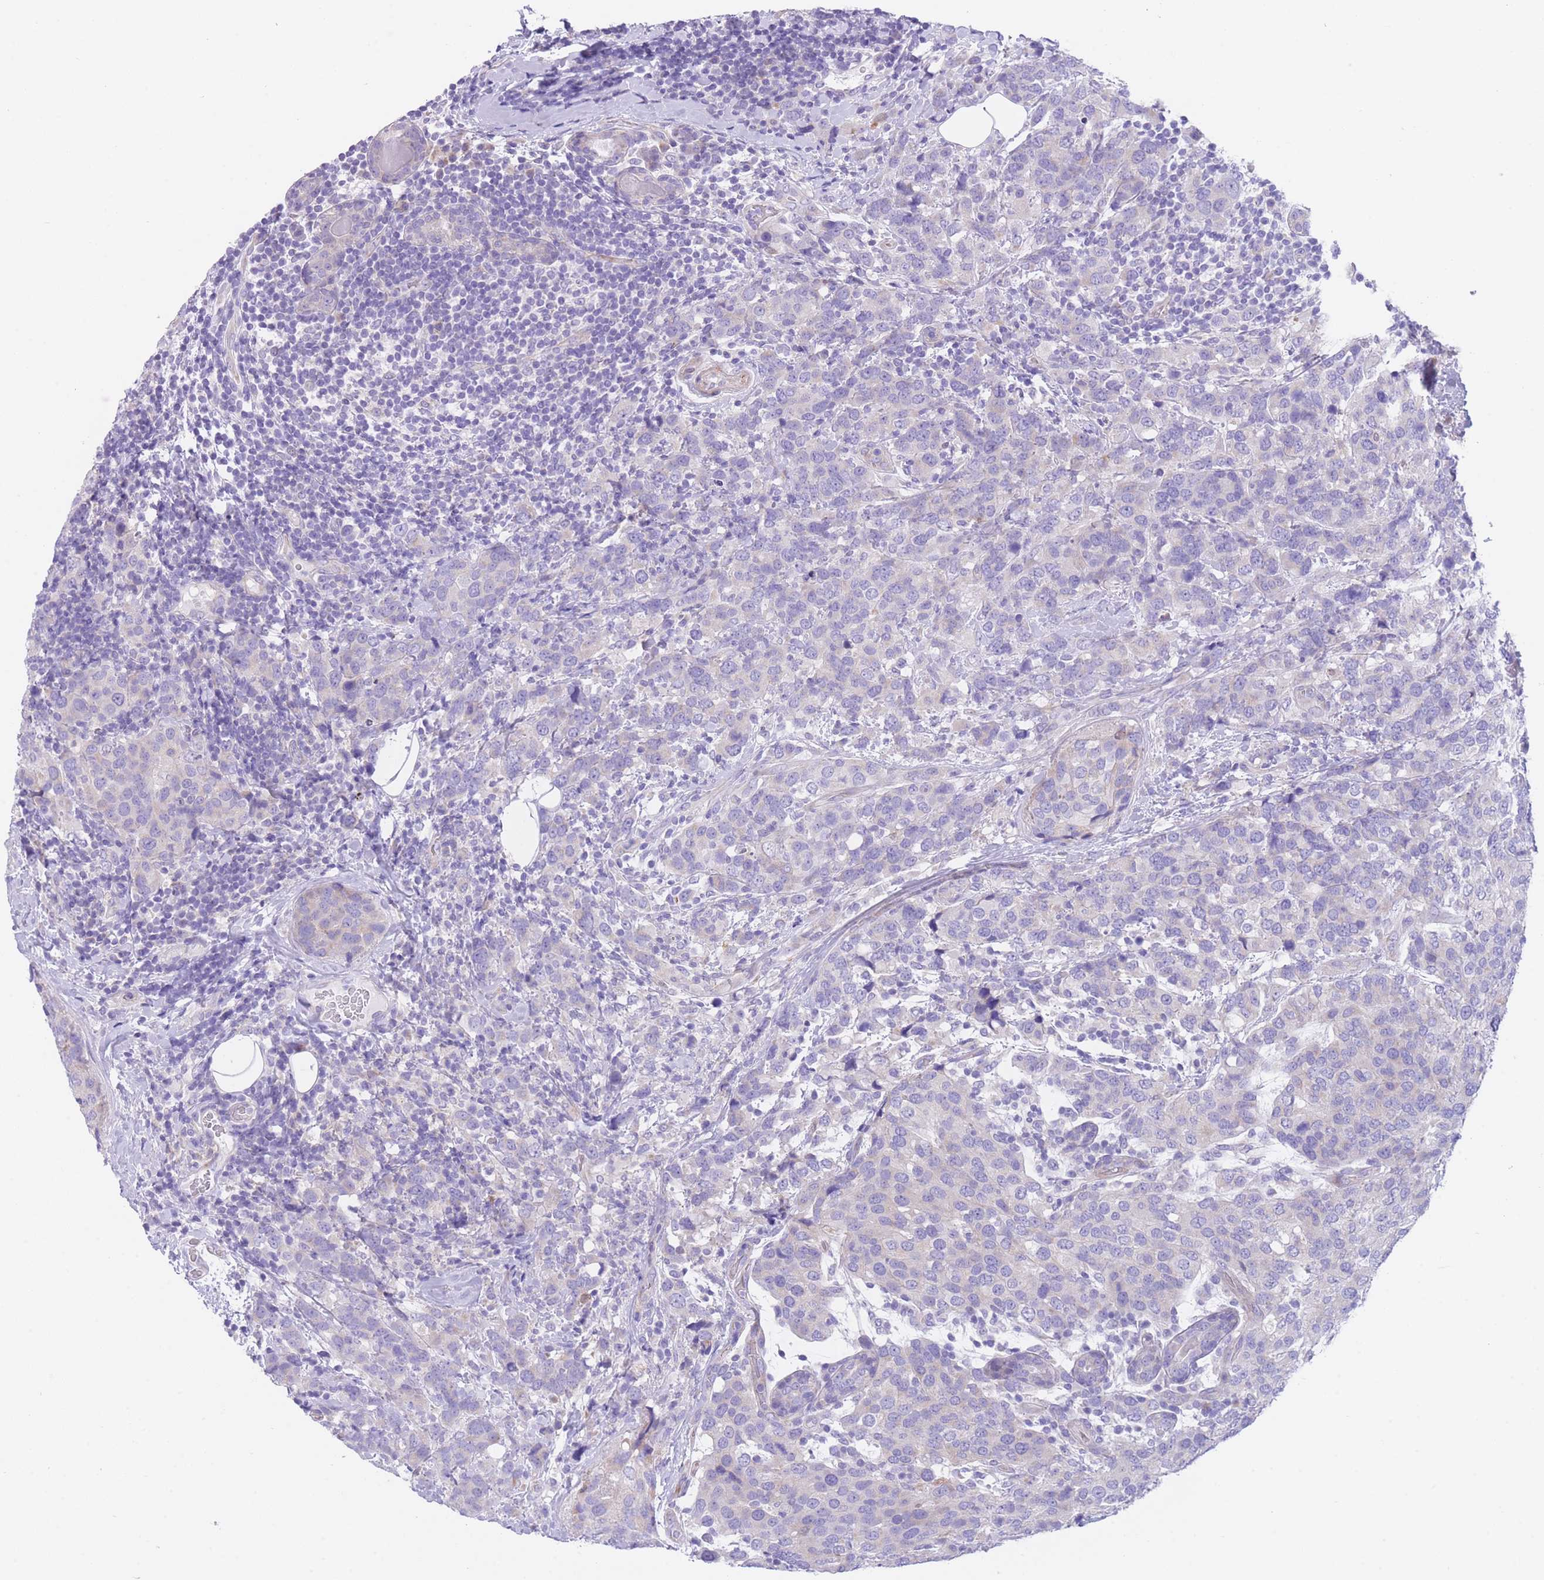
{"staining": {"intensity": "negative", "quantity": "none", "location": "none"}, "tissue": "breast cancer", "cell_type": "Tumor cells", "image_type": "cancer", "snomed": [{"axis": "morphology", "description": "Lobular carcinoma"}, {"axis": "topography", "description": "Breast"}], "caption": "Breast lobular carcinoma stained for a protein using immunohistochemistry (IHC) shows no positivity tumor cells.", "gene": "QTRT1", "patient": {"sex": "female", "age": 59}}